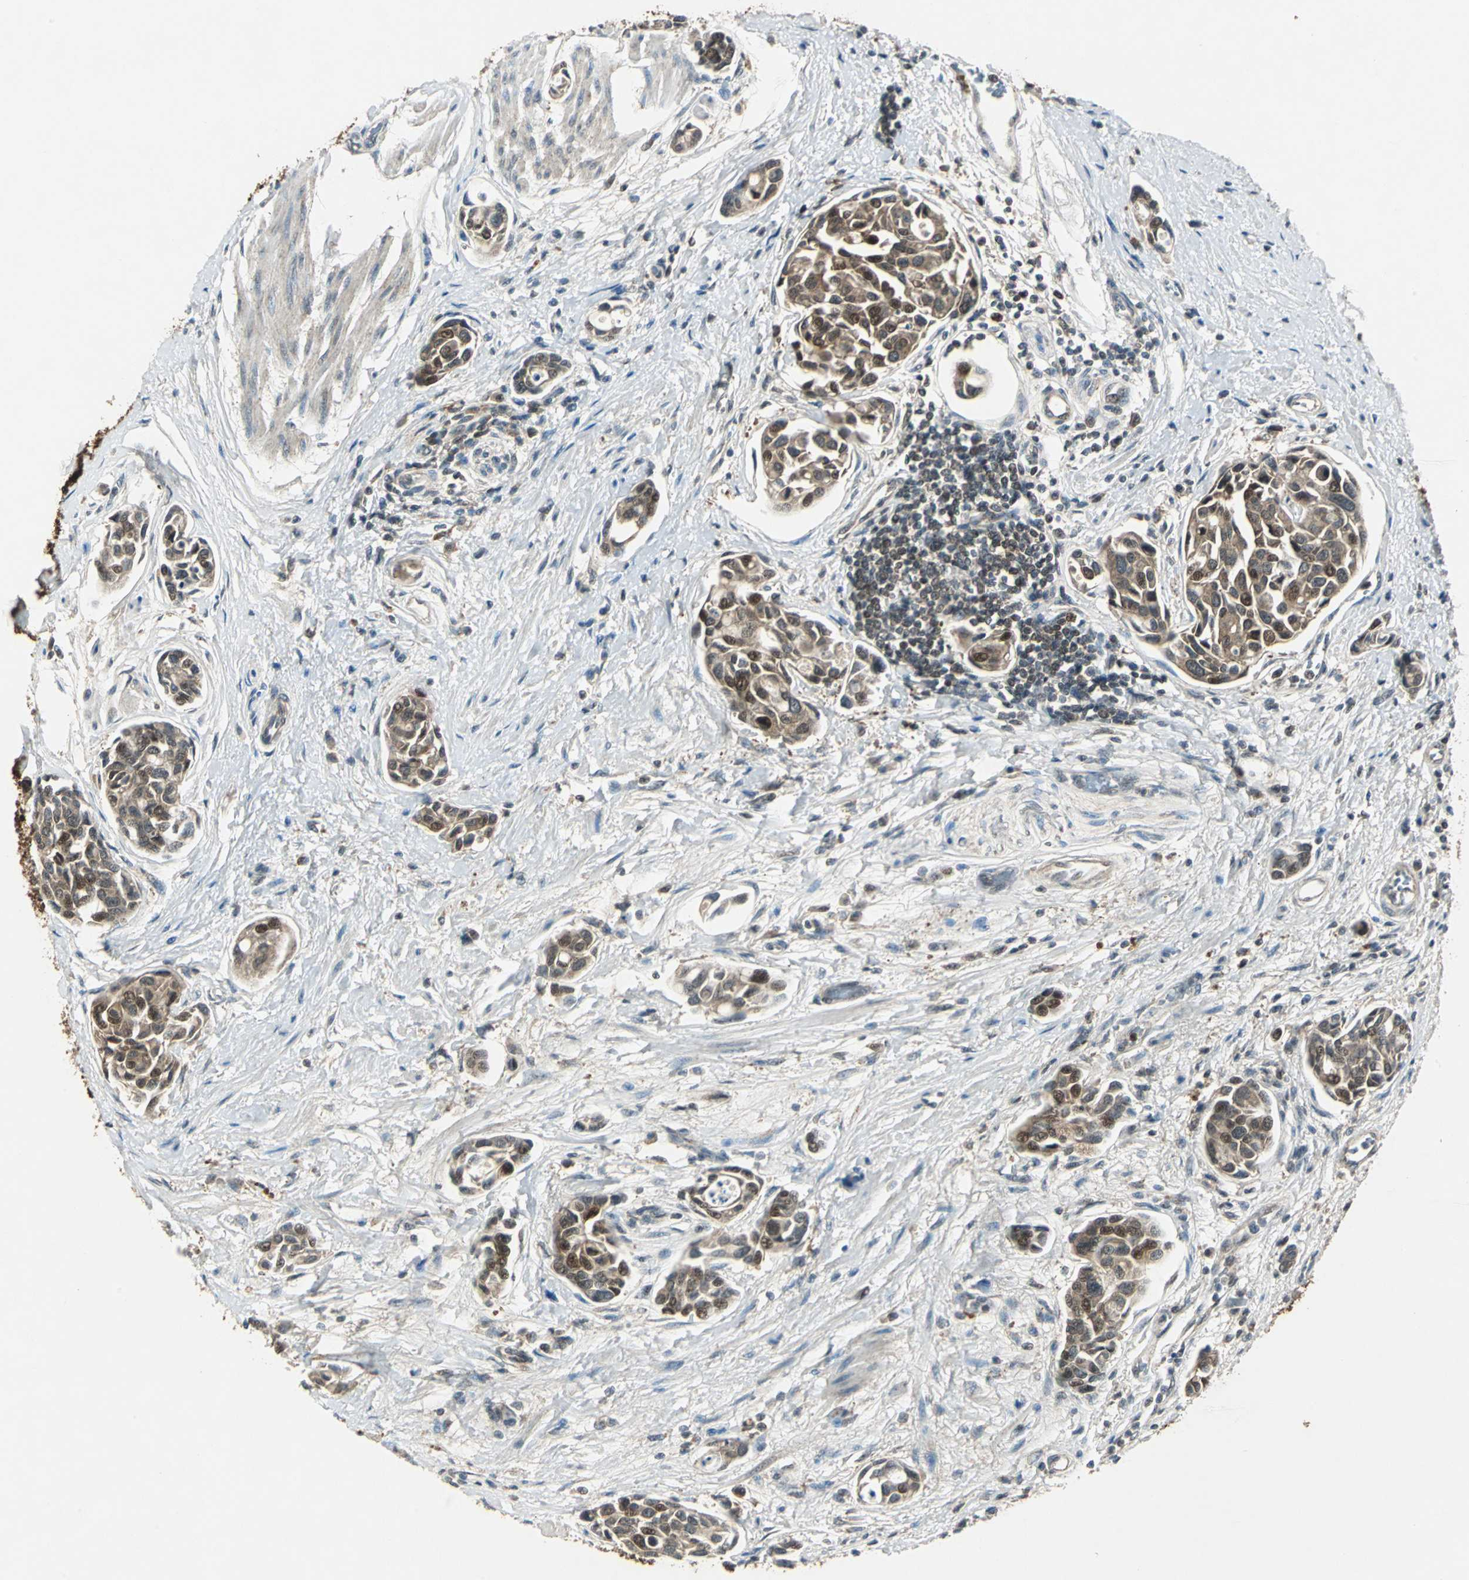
{"staining": {"intensity": "moderate", "quantity": ">75%", "location": "cytoplasmic/membranous,nuclear"}, "tissue": "urothelial cancer", "cell_type": "Tumor cells", "image_type": "cancer", "snomed": [{"axis": "morphology", "description": "Urothelial carcinoma, High grade"}, {"axis": "topography", "description": "Urinary bladder"}], "caption": "The micrograph reveals immunohistochemical staining of urothelial carcinoma (high-grade). There is moderate cytoplasmic/membranous and nuclear staining is identified in about >75% of tumor cells.", "gene": "AHSA1", "patient": {"sex": "male", "age": 78}}